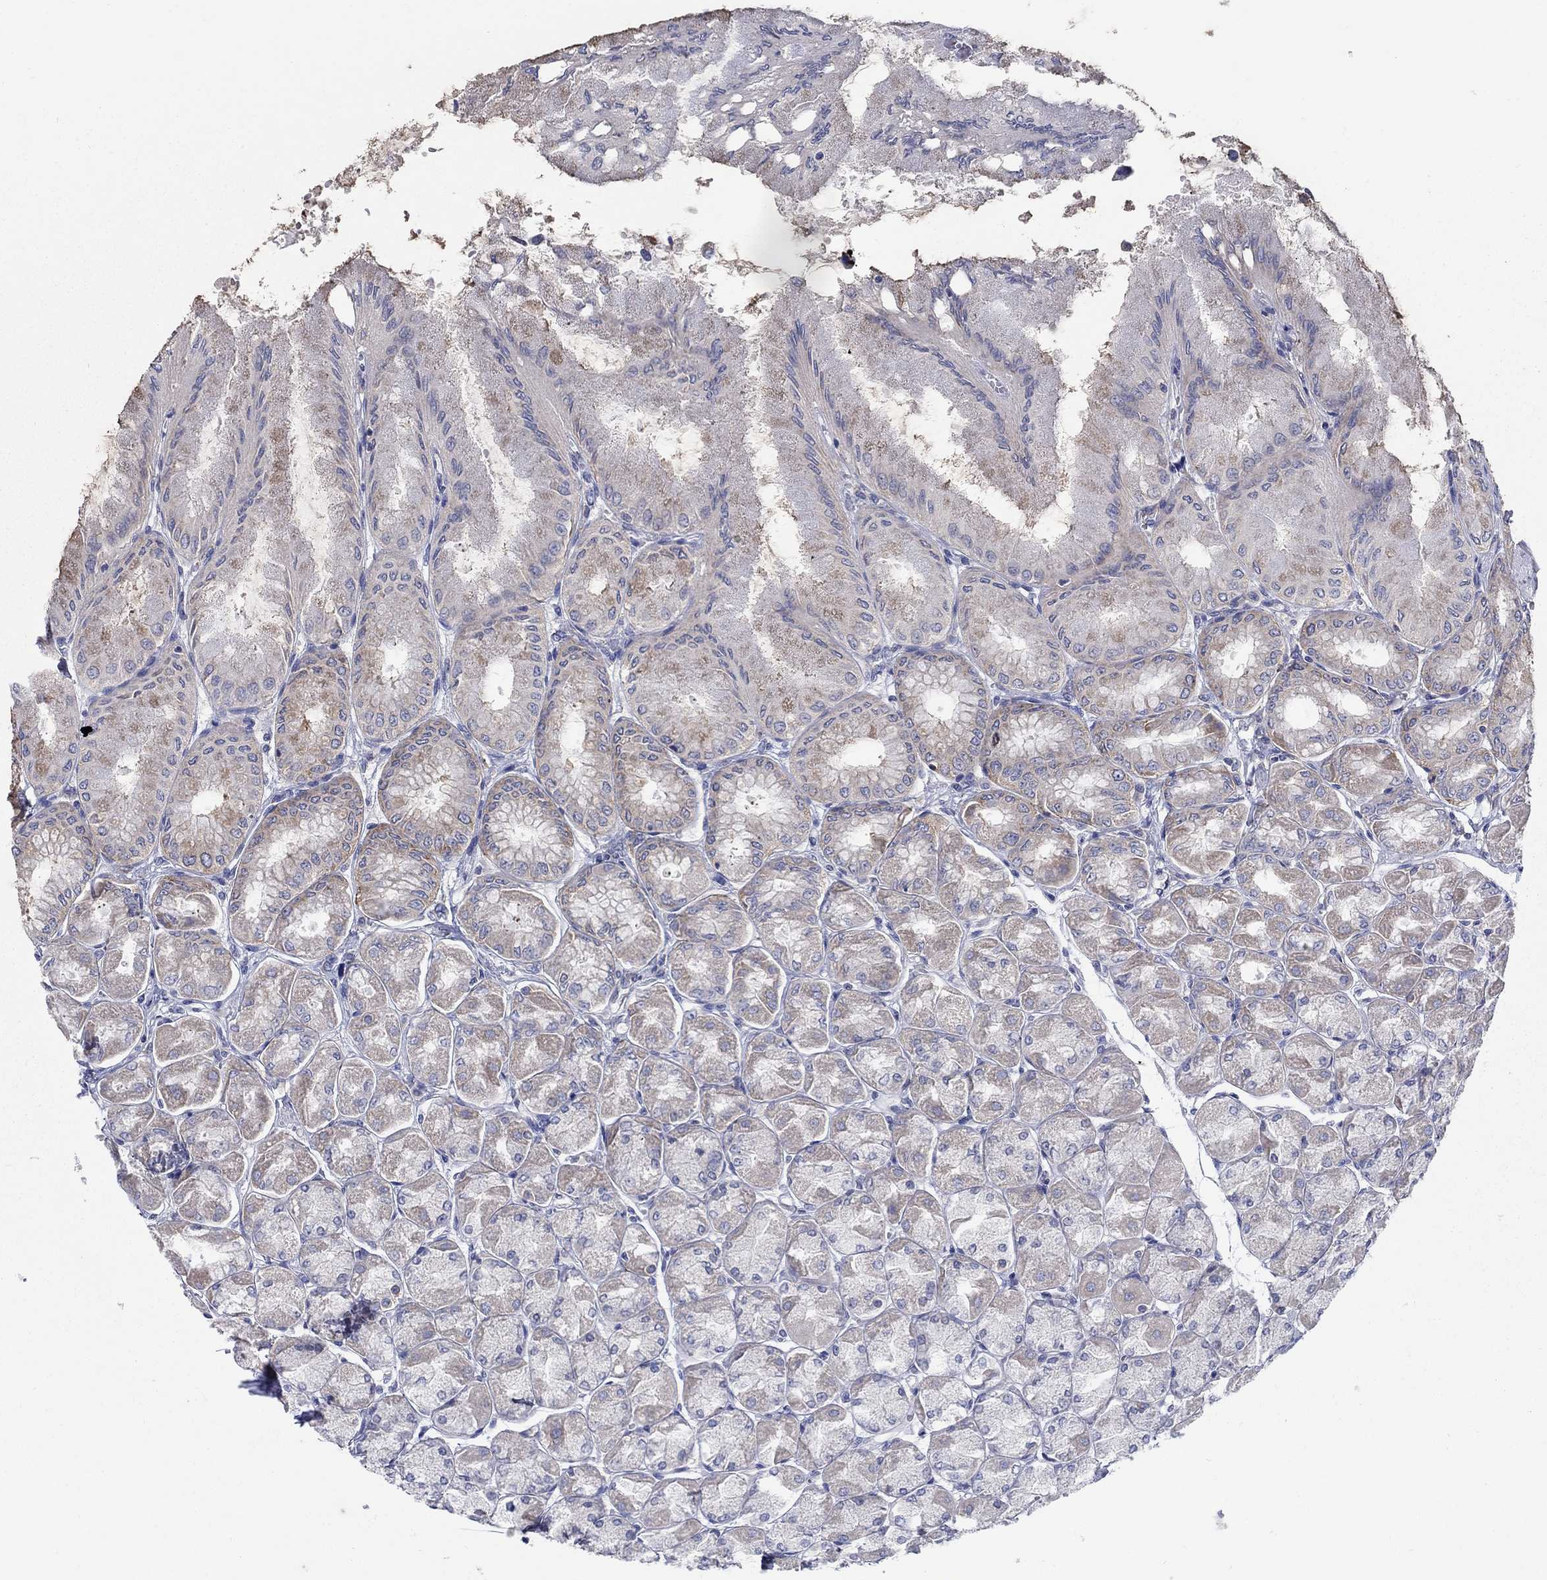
{"staining": {"intensity": "moderate", "quantity": "<25%", "location": "cytoplasmic/membranous"}, "tissue": "stomach", "cell_type": "Glandular cells", "image_type": "normal", "snomed": [{"axis": "morphology", "description": "Normal tissue, NOS"}, {"axis": "topography", "description": "Stomach, upper"}], "caption": "Immunohistochemical staining of unremarkable human stomach displays low levels of moderate cytoplasmic/membranous staining in about <25% of glandular cells. (DAB = brown stain, brightfield microscopy at high magnification).", "gene": "TMEM59", "patient": {"sex": "male", "age": 60}}